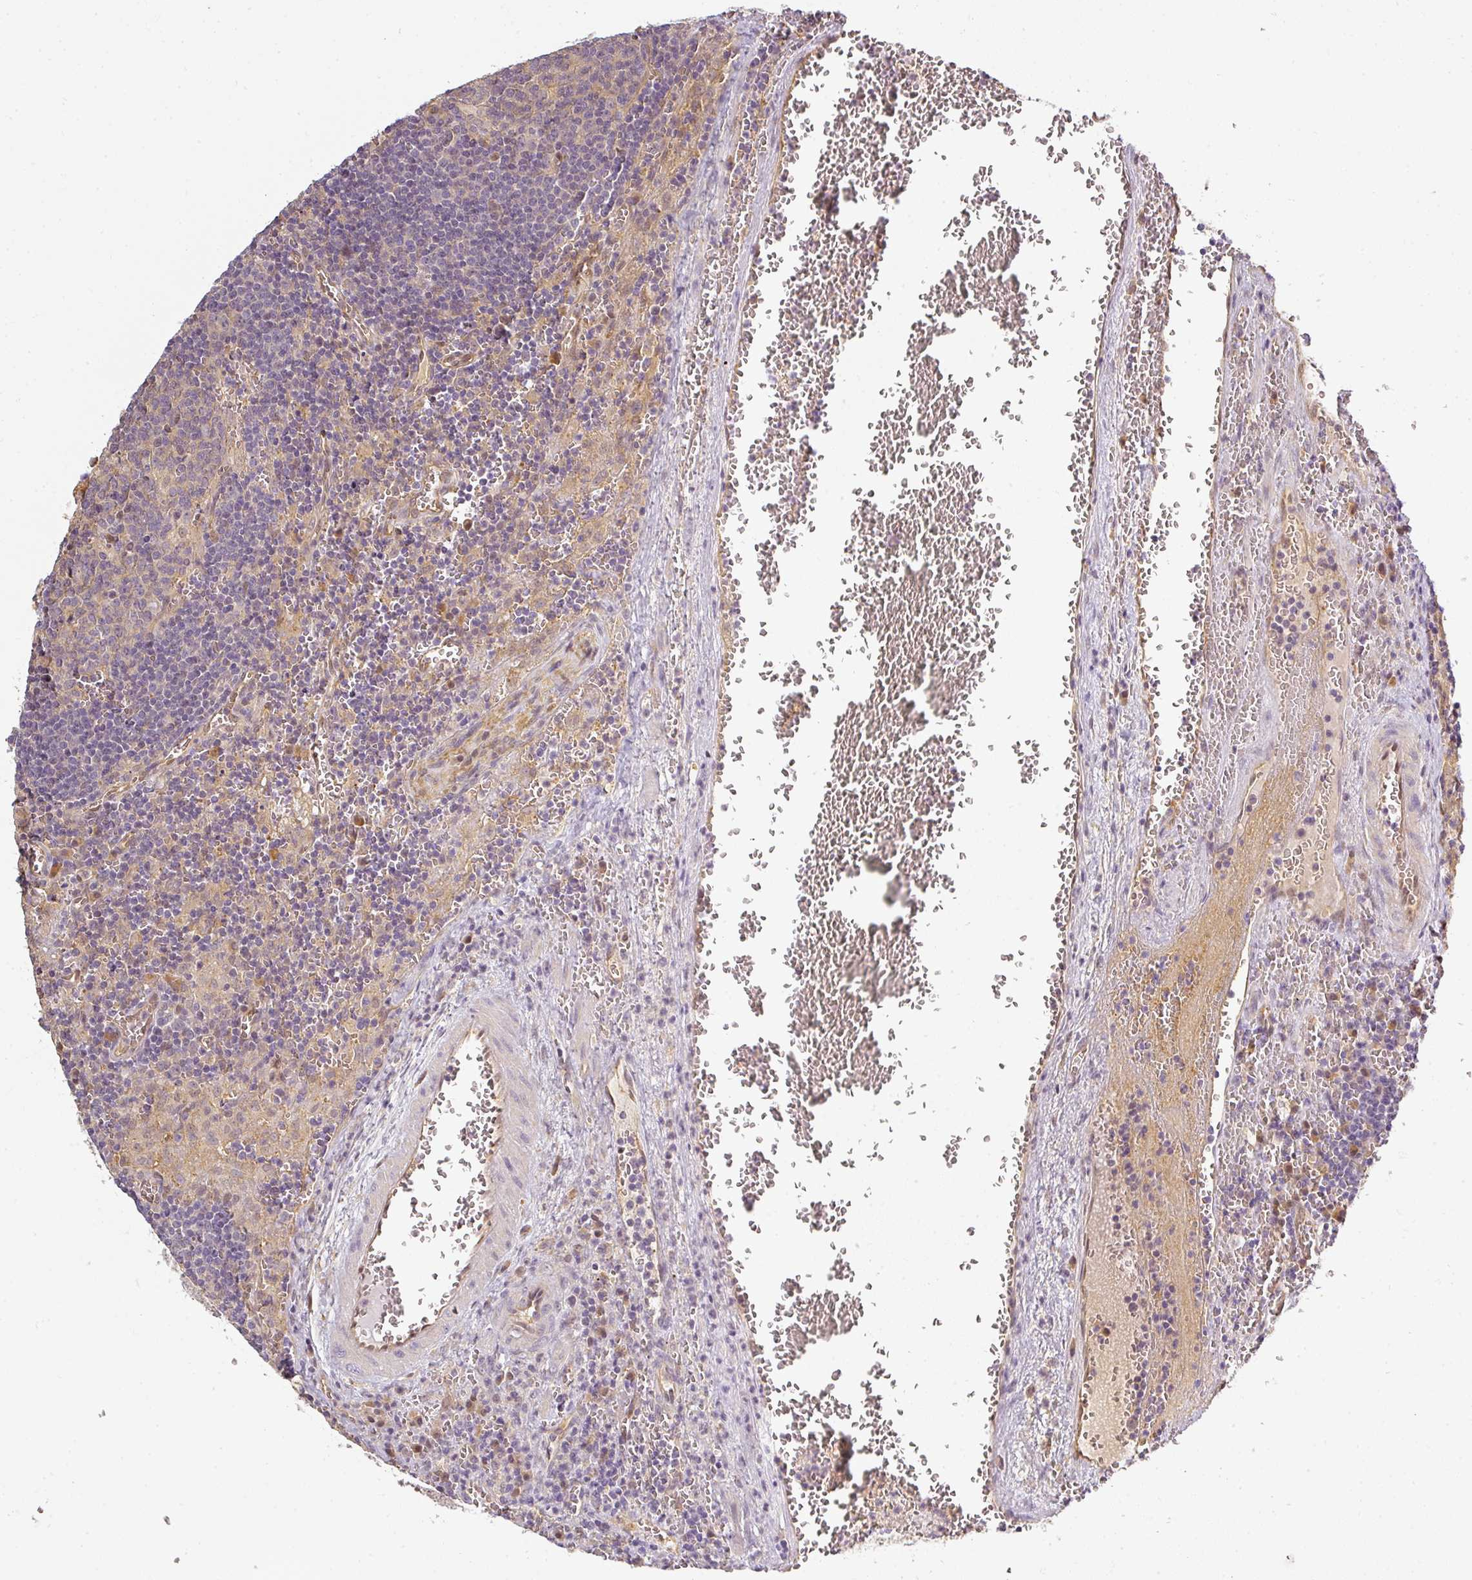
{"staining": {"intensity": "weak", "quantity": "25%-75%", "location": "cytoplasmic/membranous"}, "tissue": "lymph node", "cell_type": "Germinal center cells", "image_type": "normal", "snomed": [{"axis": "morphology", "description": "Normal tissue, NOS"}, {"axis": "topography", "description": "Lymph node"}], "caption": "Immunohistochemical staining of benign lymph node exhibits weak cytoplasmic/membranous protein expression in about 25%-75% of germinal center cells. (IHC, brightfield microscopy, high magnification).", "gene": "ANKRD18A", "patient": {"sex": "male", "age": 50}}